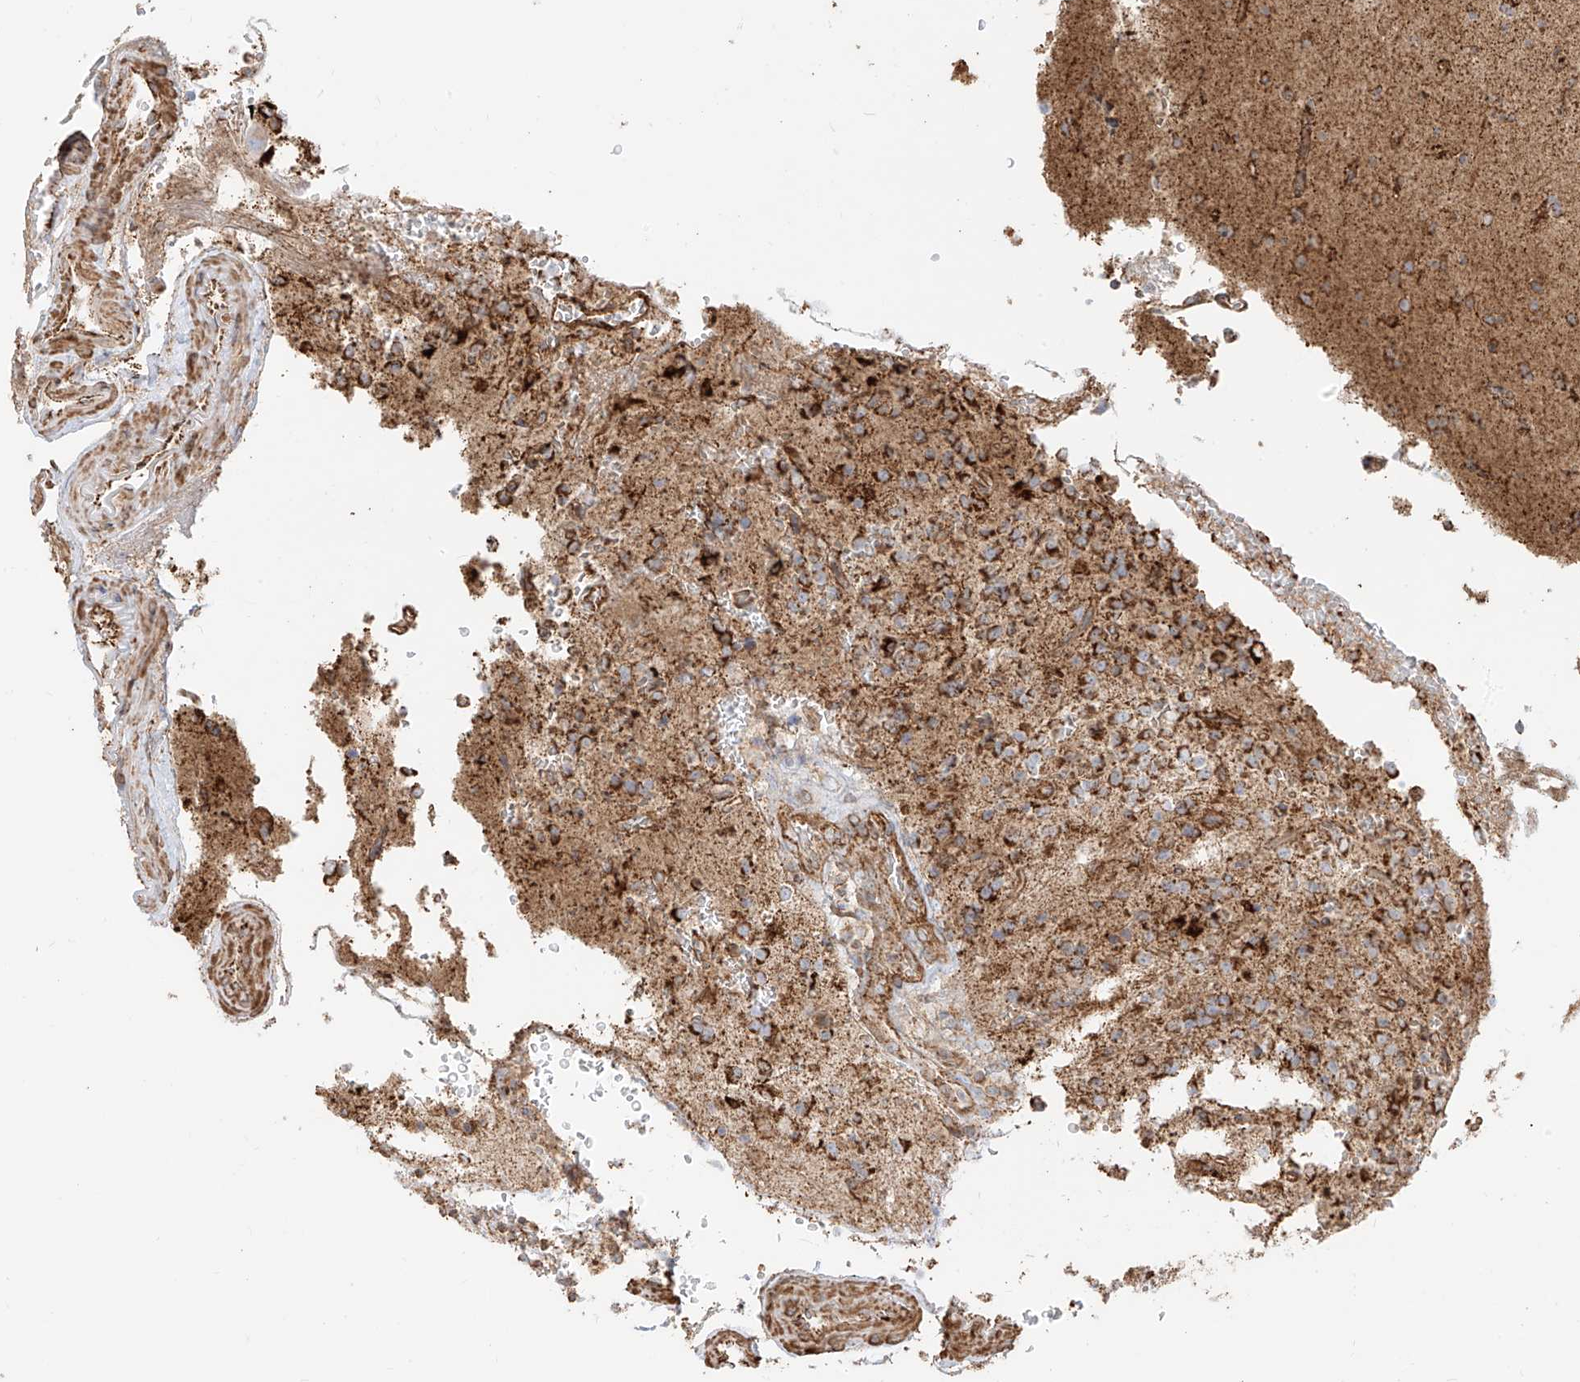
{"staining": {"intensity": "strong", "quantity": "25%-75%", "location": "cytoplasmic/membranous"}, "tissue": "glioma", "cell_type": "Tumor cells", "image_type": "cancer", "snomed": [{"axis": "morphology", "description": "Glioma, malignant, High grade"}, {"axis": "topography", "description": "Brain"}], "caption": "The immunohistochemical stain shows strong cytoplasmic/membranous positivity in tumor cells of malignant high-grade glioma tissue.", "gene": "PLCL1", "patient": {"sex": "female", "age": 62}}